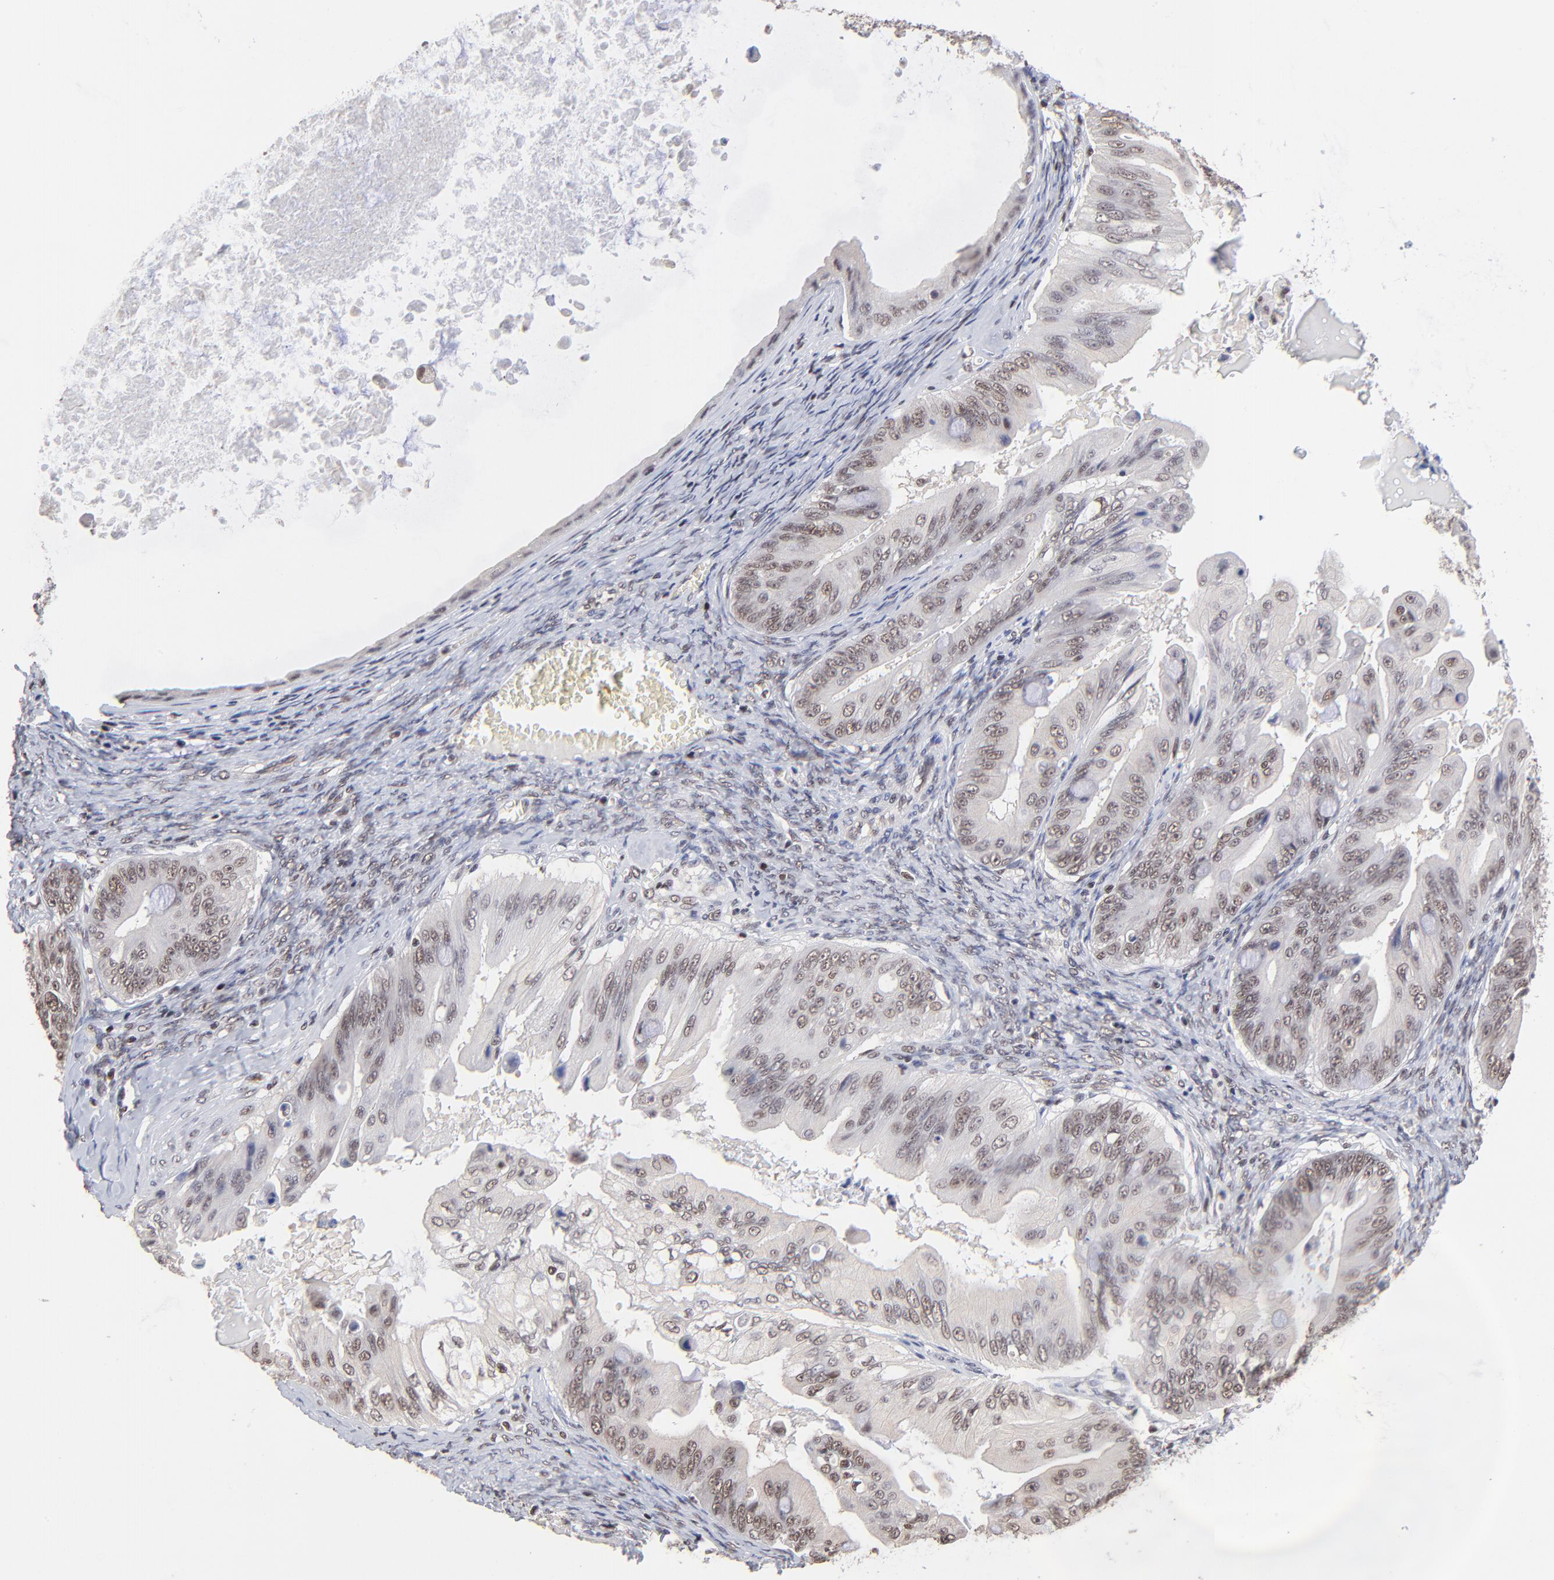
{"staining": {"intensity": "weak", "quantity": ">75%", "location": "nuclear"}, "tissue": "ovarian cancer", "cell_type": "Tumor cells", "image_type": "cancer", "snomed": [{"axis": "morphology", "description": "Cystadenocarcinoma, mucinous, NOS"}, {"axis": "topography", "description": "Ovary"}], "caption": "Immunohistochemistry (IHC) photomicrograph of neoplastic tissue: ovarian mucinous cystadenocarcinoma stained using IHC displays low levels of weak protein expression localized specifically in the nuclear of tumor cells, appearing as a nuclear brown color.", "gene": "DSN1", "patient": {"sex": "female", "age": 37}}